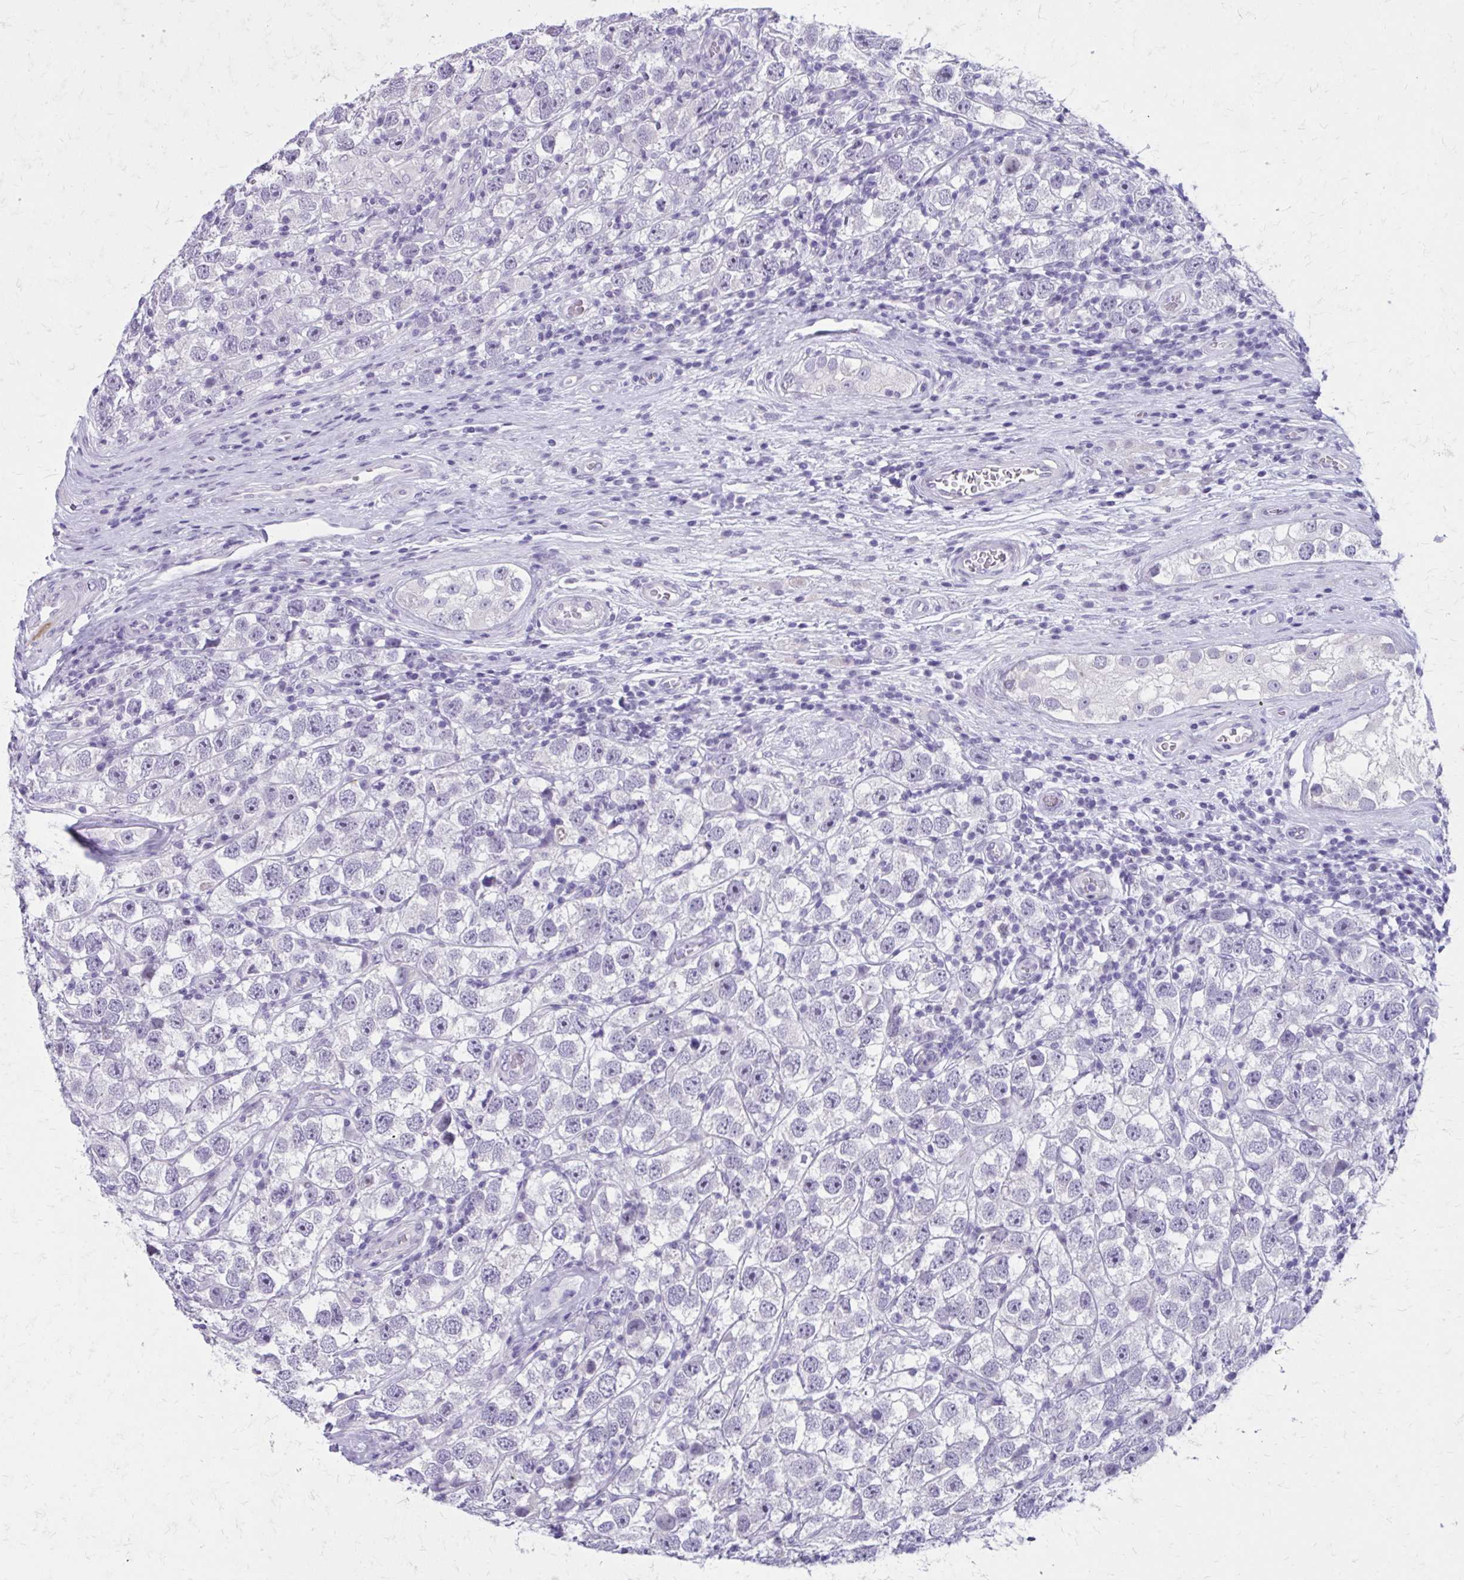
{"staining": {"intensity": "negative", "quantity": "none", "location": "none"}, "tissue": "testis cancer", "cell_type": "Tumor cells", "image_type": "cancer", "snomed": [{"axis": "morphology", "description": "Seminoma, NOS"}, {"axis": "topography", "description": "Testis"}], "caption": "Image shows no significant protein expression in tumor cells of testis cancer.", "gene": "LCN15", "patient": {"sex": "male", "age": 26}}